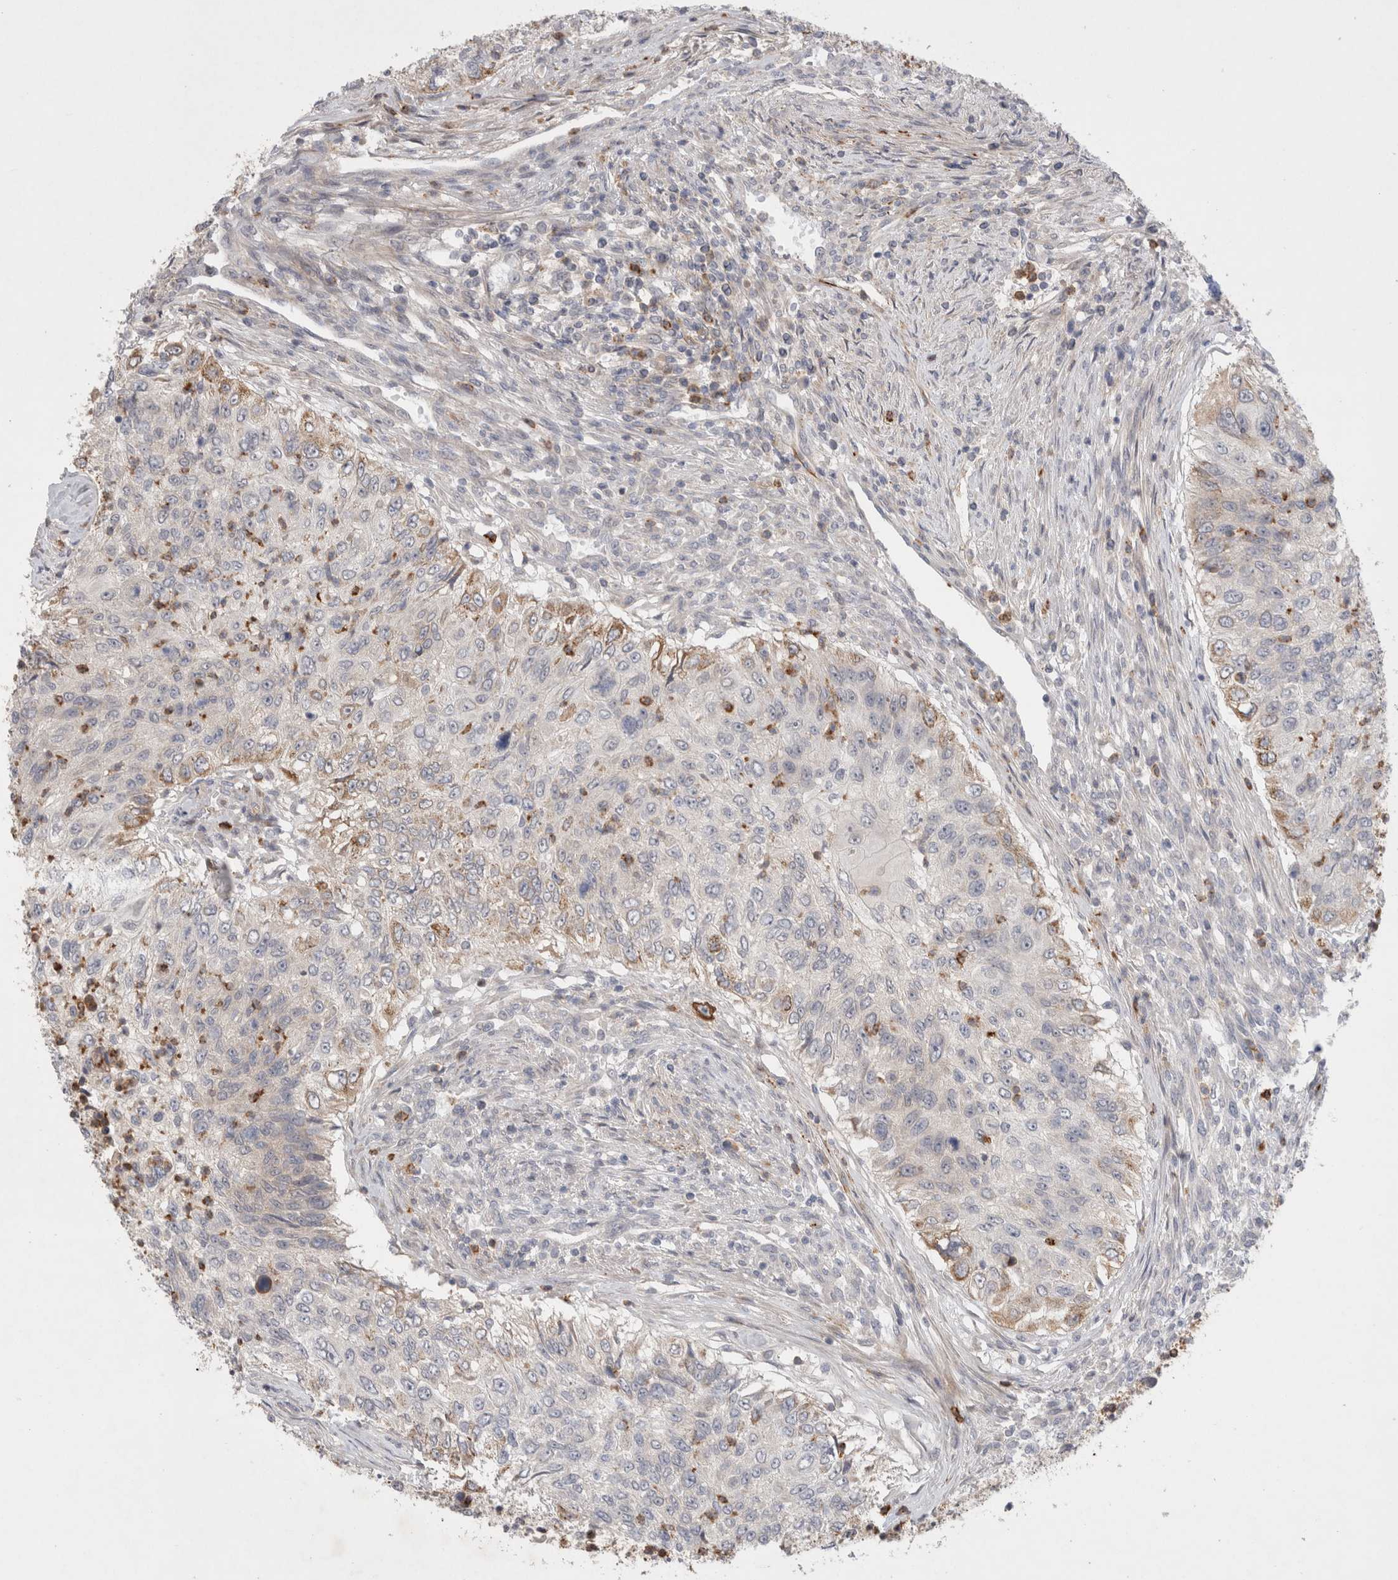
{"staining": {"intensity": "moderate", "quantity": "<25%", "location": "cytoplasmic/membranous"}, "tissue": "urothelial cancer", "cell_type": "Tumor cells", "image_type": "cancer", "snomed": [{"axis": "morphology", "description": "Urothelial carcinoma, High grade"}, {"axis": "topography", "description": "Urinary bladder"}], "caption": "High-grade urothelial carcinoma tissue reveals moderate cytoplasmic/membranous expression in approximately <25% of tumor cells", "gene": "GSDMB", "patient": {"sex": "female", "age": 60}}